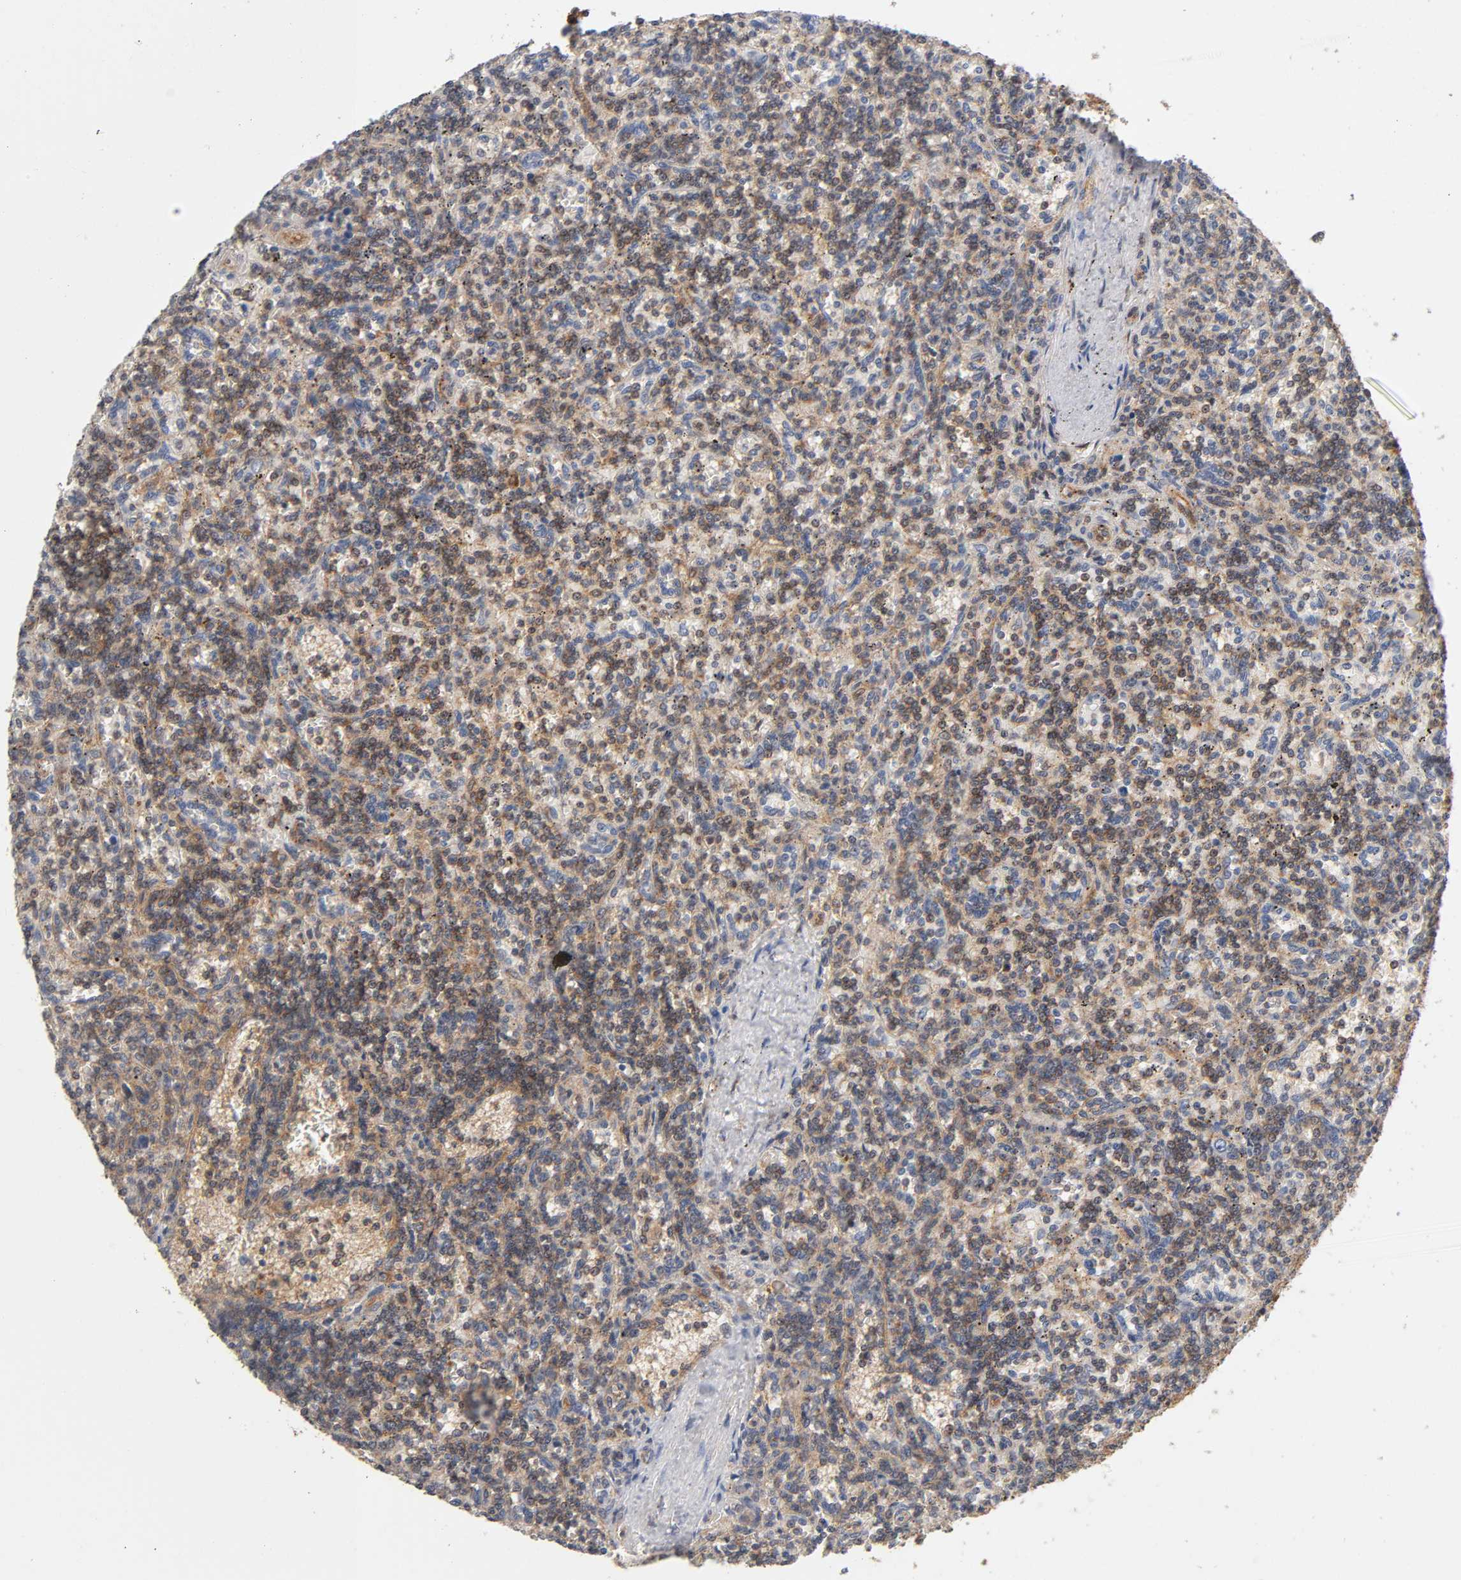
{"staining": {"intensity": "moderate", "quantity": "25%-75%", "location": "cytoplasmic/membranous,nuclear"}, "tissue": "lymphoma", "cell_type": "Tumor cells", "image_type": "cancer", "snomed": [{"axis": "morphology", "description": "Malignant lymphoma, non-Hodgkin's type, Low grade"}, {"axis": "topography", "description": "Spleen"}], "caption": "Immunohistochemical staining of lymphoma exhibits moderate cytoplasmic/membranous and nuclear protein positivity in approximately 25%-75% of tumor cells. Immunohistochemistry stains the protein of interest in brown and the nuclei are stained blue.", "gene": "PAFAH1B1", "patient": {"sex": "male", "age": 73}}